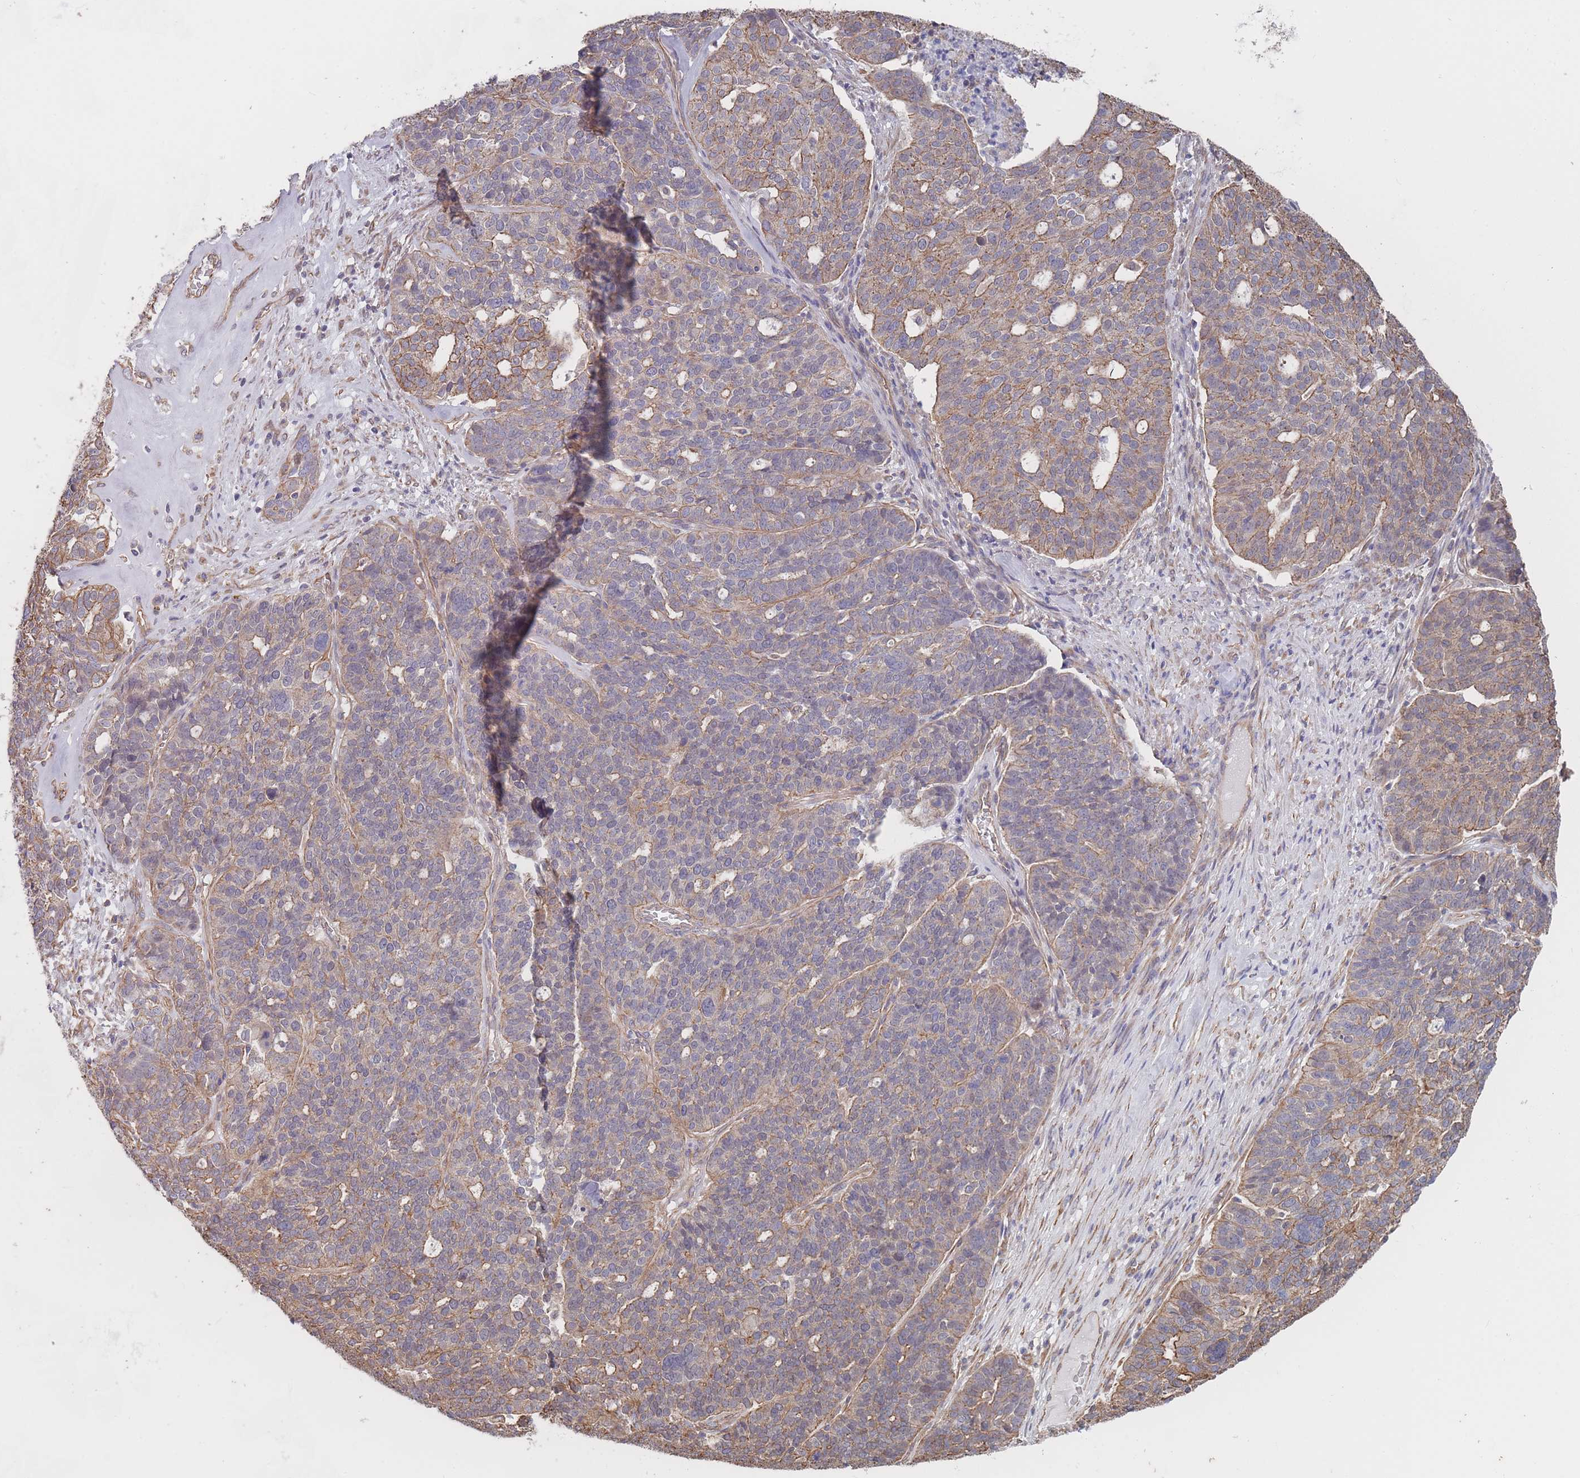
{"staining": {"intensity": "moderate", "quantity": "25%-75%", "location": "cytoplasmic/membranous"}, "tissue": "ovarian cancer", "cell_type": "Tumor cells", "image_type": "cancer", "snomed": [{"axis": "morphology", "description": "Cystadenocarcinoma, serous, NOS"}, {"axis": "topography", "description": "Ovary"}], "caption": "DAB (3,3'-diaminobenzidine) immunohistochemical staining of human ovarian cancer (serous cystadenocarcinoma) shows moderate cytoplasmic/membranous protein expression in approximately 25%-75% of tumor cells.", "gene": "SLC1A6", "patient": {"sex": "female", "age": 59}}